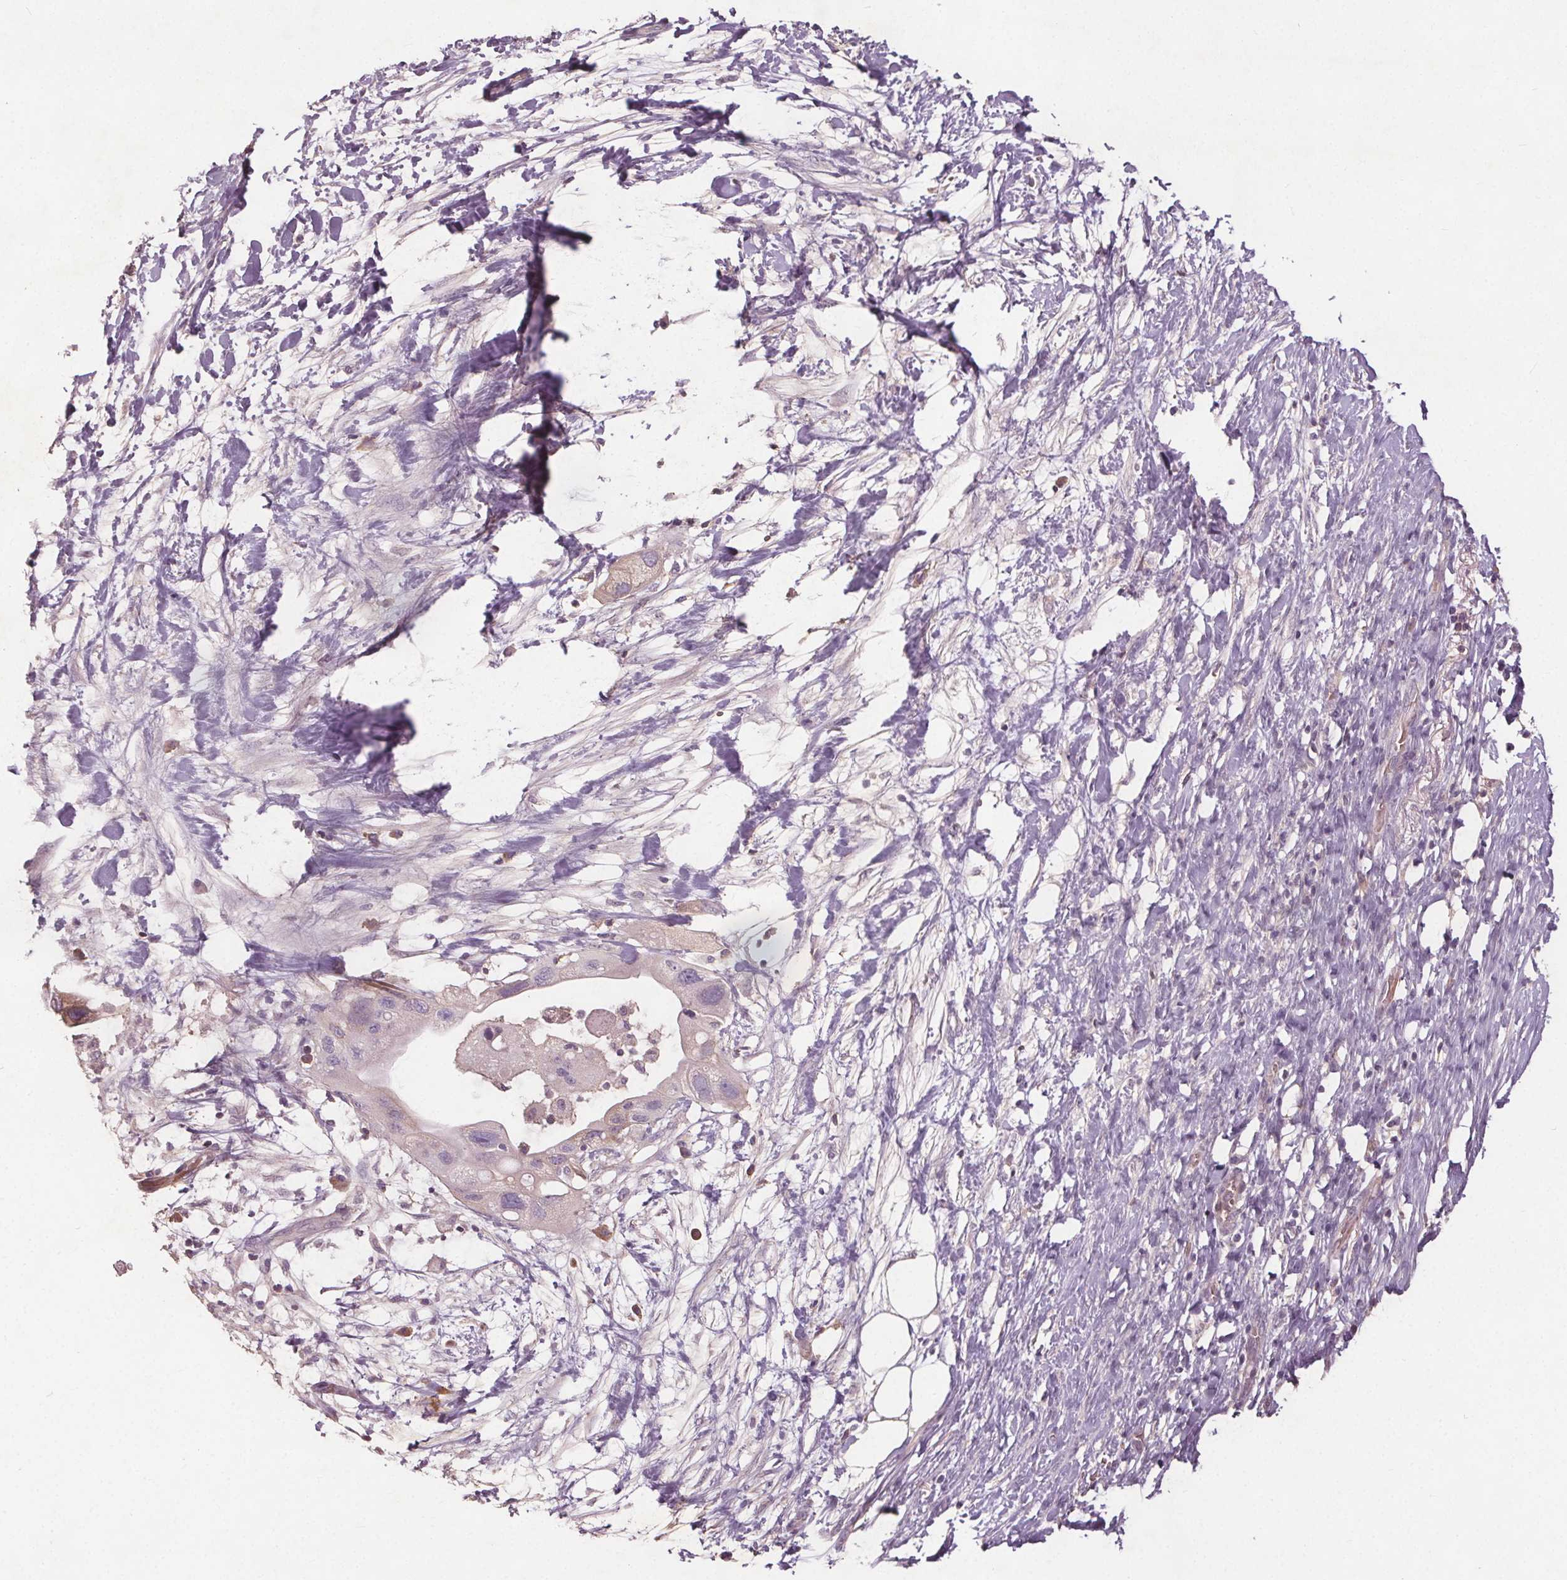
{"staining": {"intensity": "negative", "quantity": "none", "location": "none"}, "tissue": "pancreatic cancer", "cell_type": "Tumor cells", "image_type": "cancer", "snomed": [{"axis": "morphology", "description": "Adenocarcinoma, NOS"}, {"axis": "topography", "description": "Pancreas"}], "caption": "Adenocarcinoma (pancreatic) was stained to show a protein in brown. There is no significant positivity in tumor cells. (DAB IHC with hematoxylin counter stain).", "gene": "PDGFD", "patient": {"sex": "female", "age": 72}}